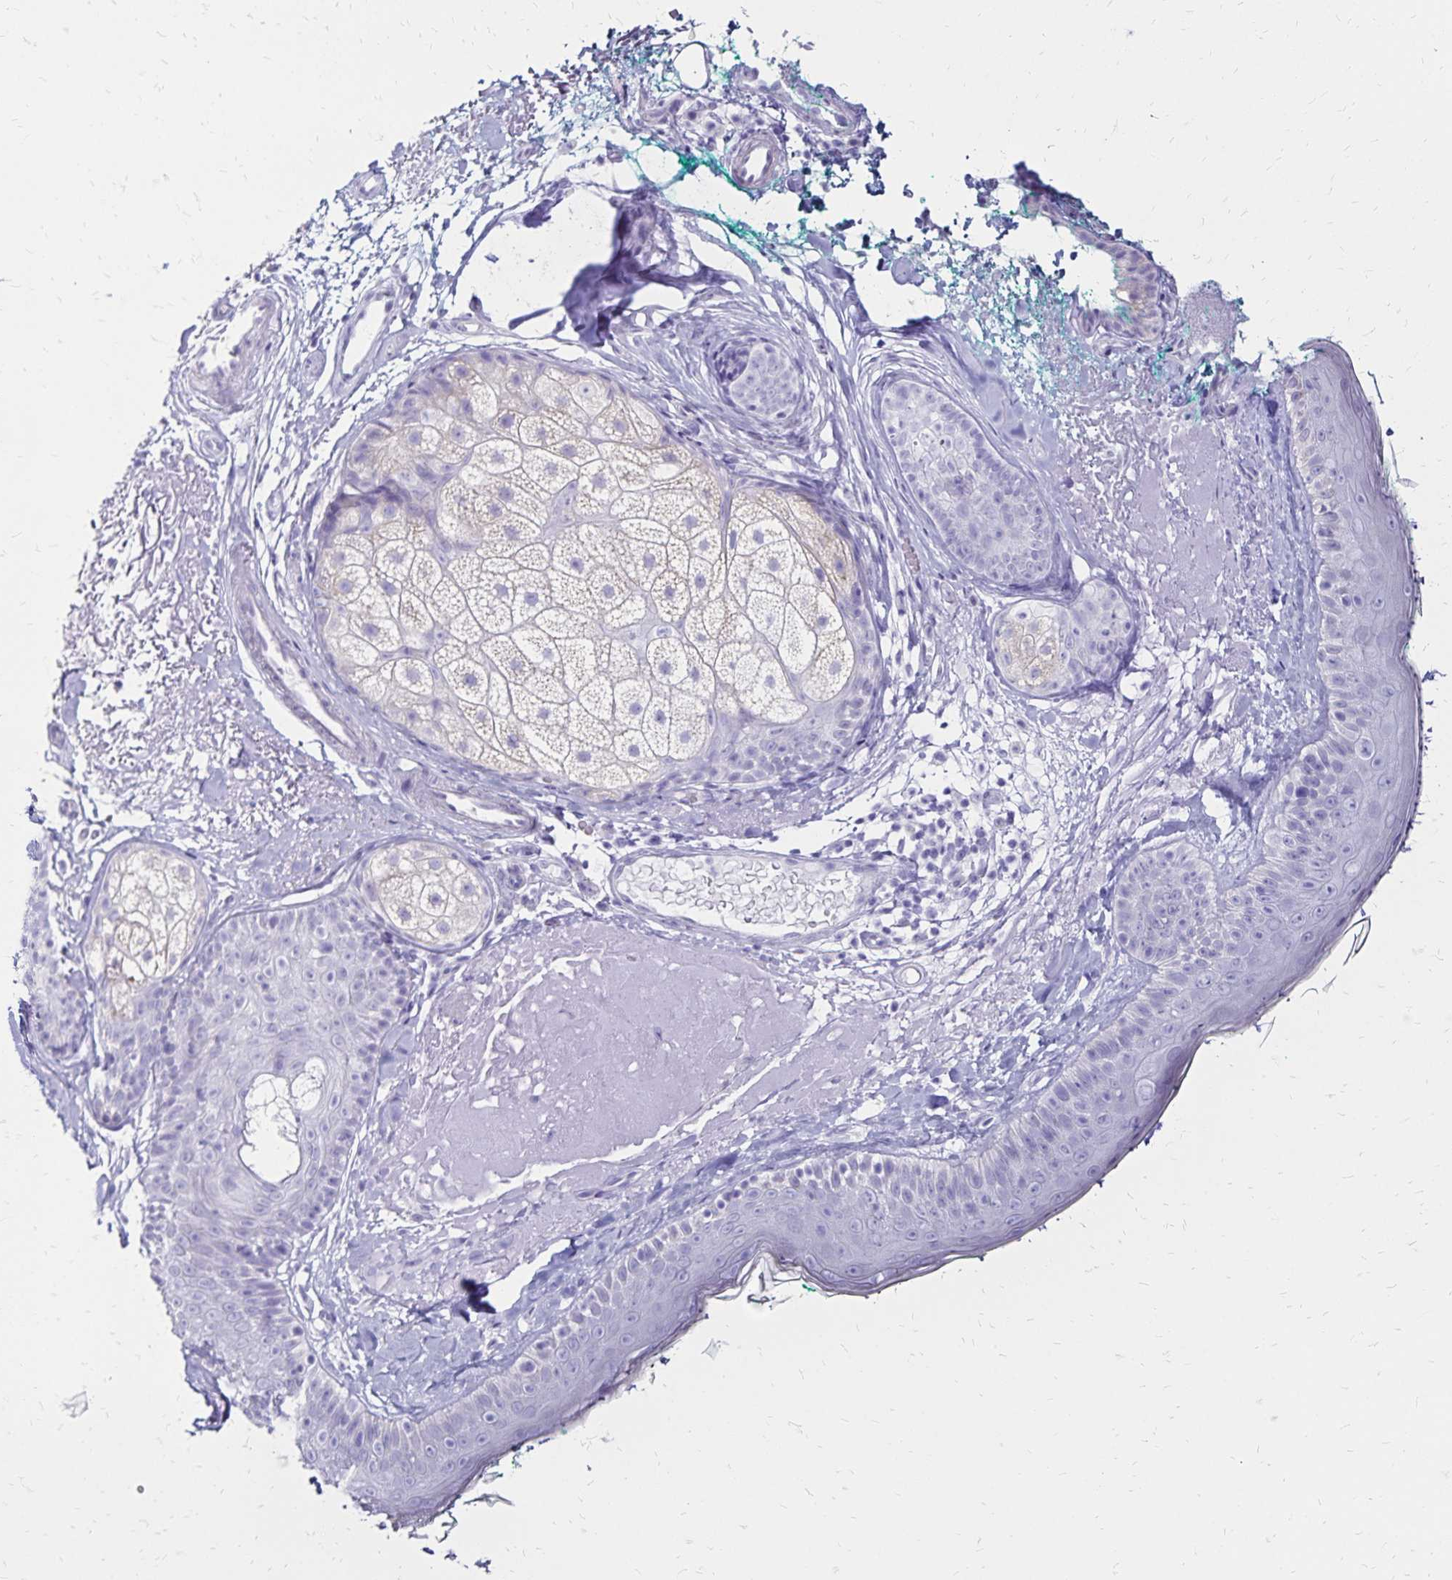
{"staining": {"intensity": "negative", "quantity": "none", "location": "none"}, "tissue": "skin", "cell_type": "Fibroblasts", "image_type": "normal", "snomed": [{"axis": "morphology", "description": "Normal tissue, NOS"}, {"axis": "topography", "description": "Skin"}], "caption": "DAB (3,3'-diaminobenzidine) immunohistochemical staining of normal human skin shows no significant positivity in fibroblasts.", "gene": "LIN28B", "patient": {"sex": "male", "age": 73}}